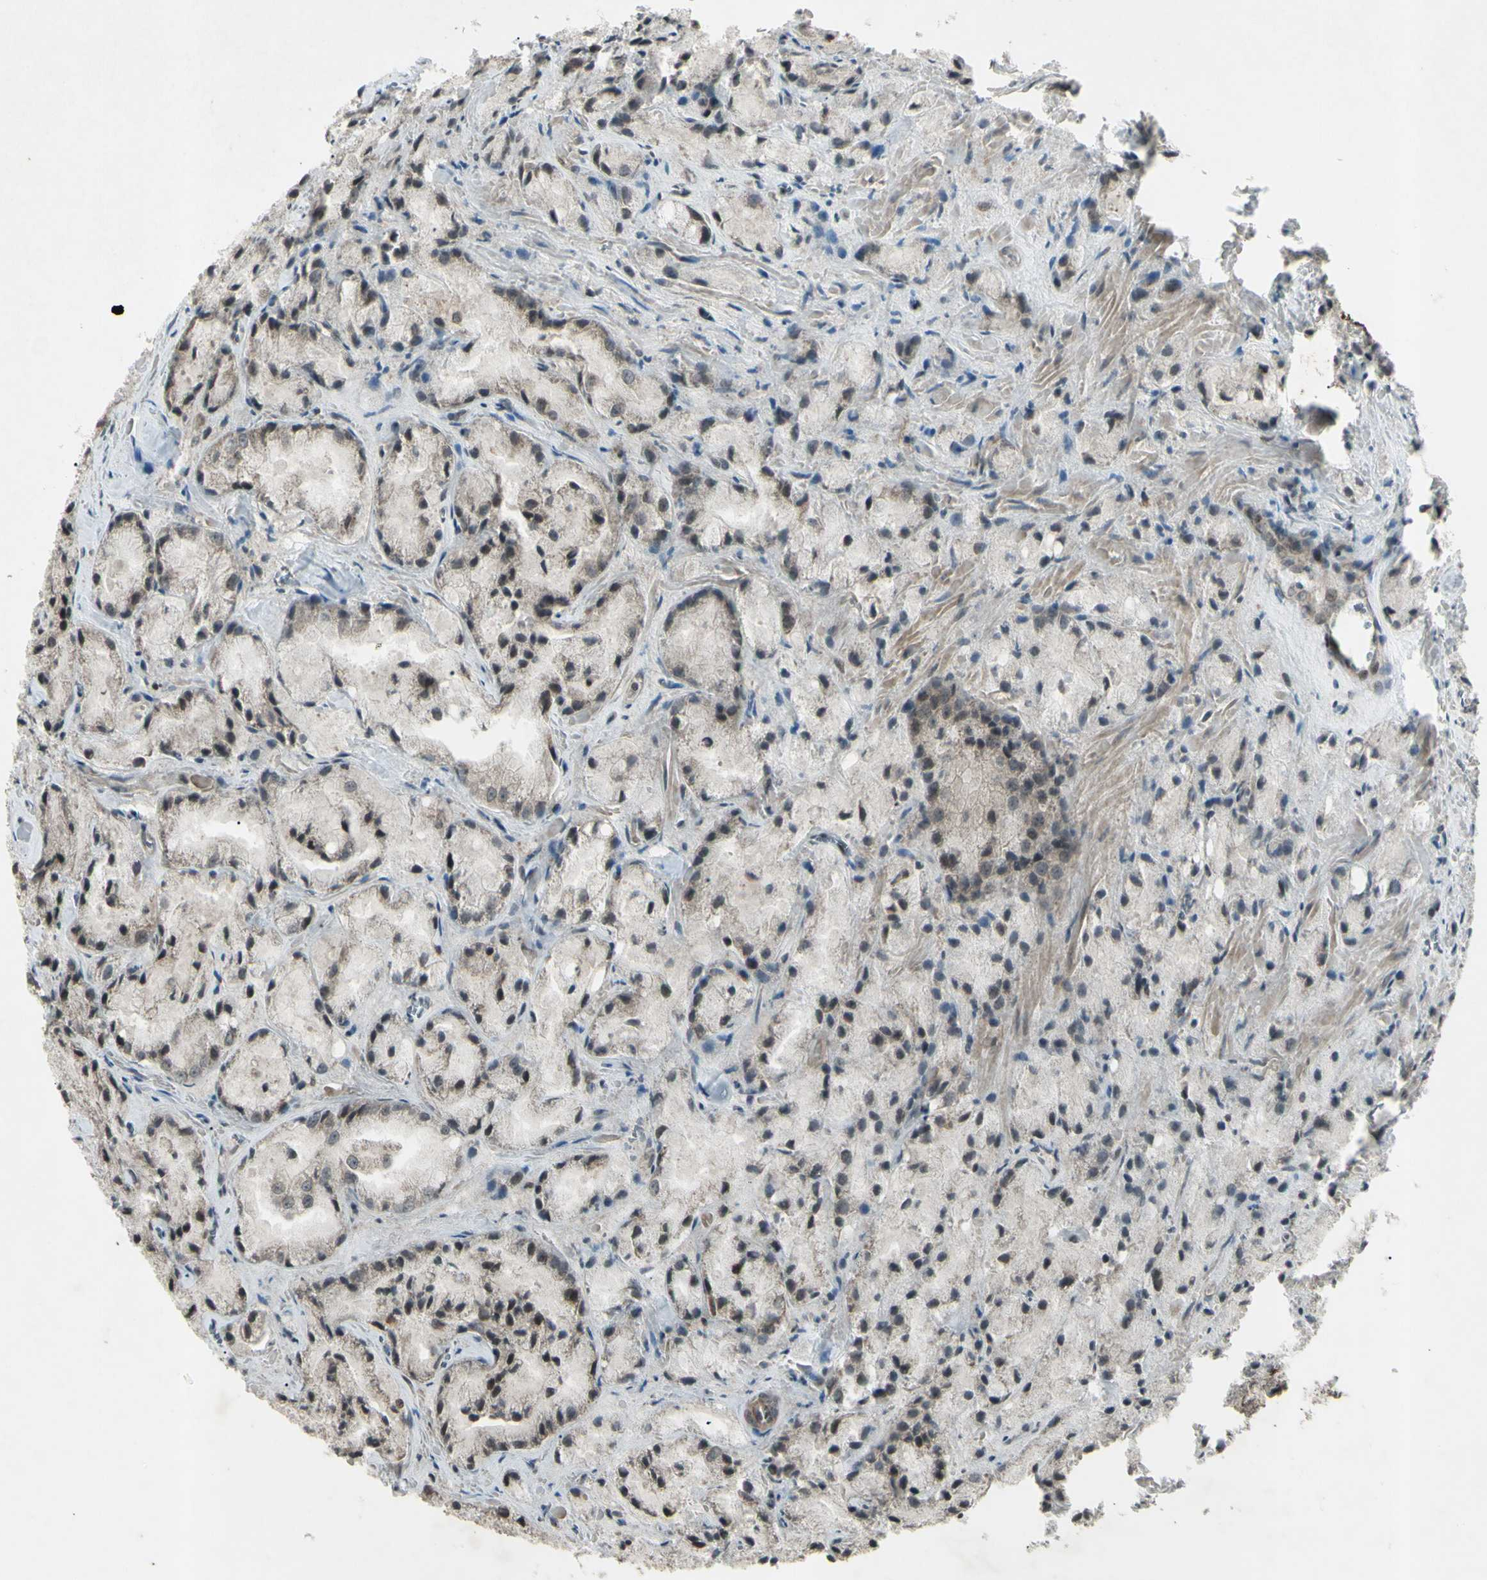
{"staining": {"intensity": "weak", "quantity": "25%-75%", "location": "cytoplasmic/membranous,nuclear"}, "tissue": "prostate cancer", "cell_type": "Tumor cells", "image_type": "cancer", "snomed": [{"axis": "morphology", "description": "Adenocarcinoma, Low grade"}, {"axis": "topography", "description": "Prostate"}], "caption": "Prostate cancer was stained to show a protein in brown. There is low levels of weak cytoplasmic/membranous and nuclear expression in about 25%-75% of tumor cells.", "gene": "BLNK", "patient": {"sex": "male", "age": 64}}